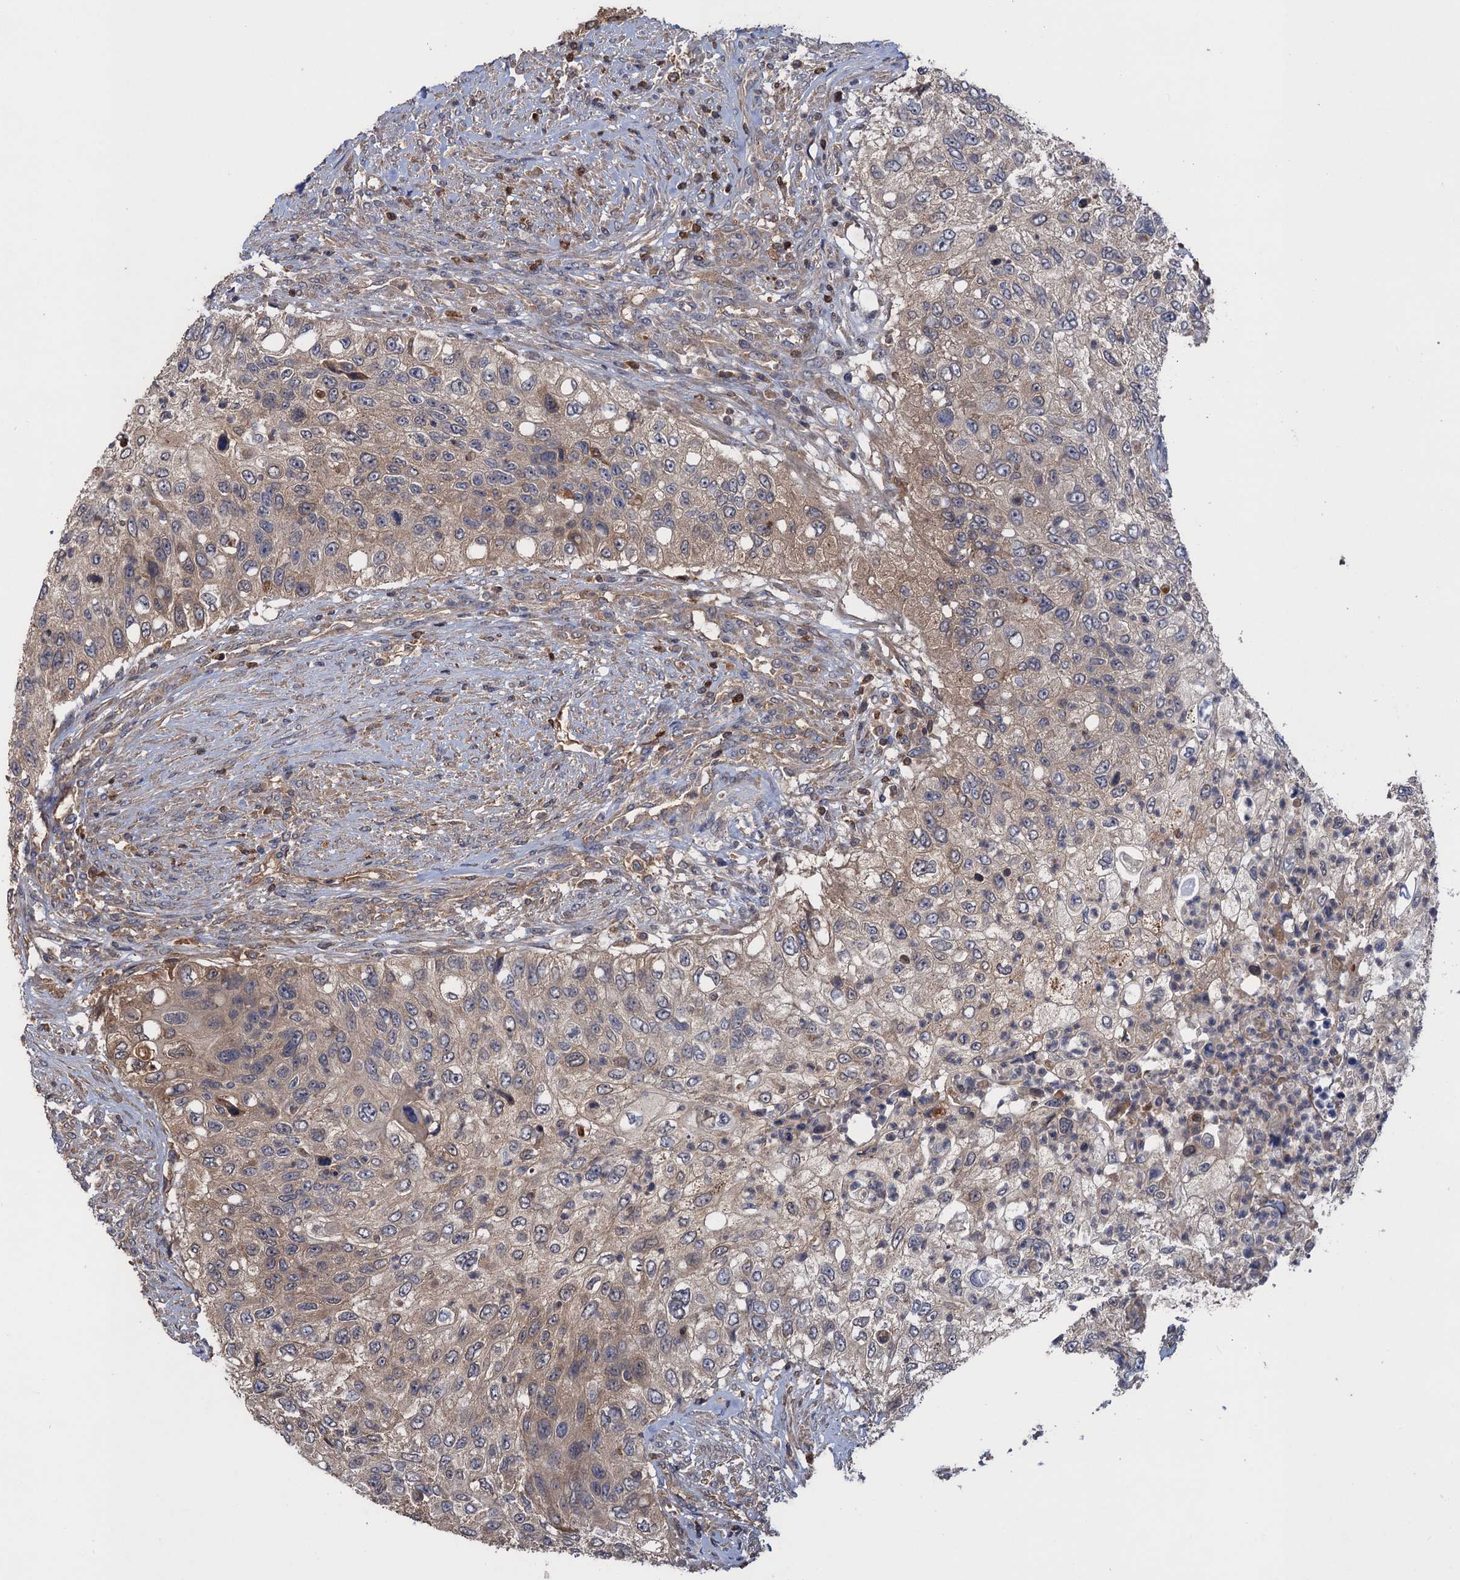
{"staining": {"intensity": "weak", "quantity": "25%-75%", "location": "cytoplasmic/membranous"}, "tissue": "urothelial cancer", "cell_type": "Tumor cells", "image_type": "cancer", "snomed": [{"axis": "morphology", "description": "Urothelial carcinoma, High grade"}, {"axis": "topography", "description": "Urinary bladder"}], "caption": "Immunohistochemical staining of high-grade urothelial carcinoma exhibits weak cytoplasmic/membranous protein positivity in approximately 25%-75% of tumor cells.", "gene": "DGKA", "patient": {"sex": "female", "age": 60}}